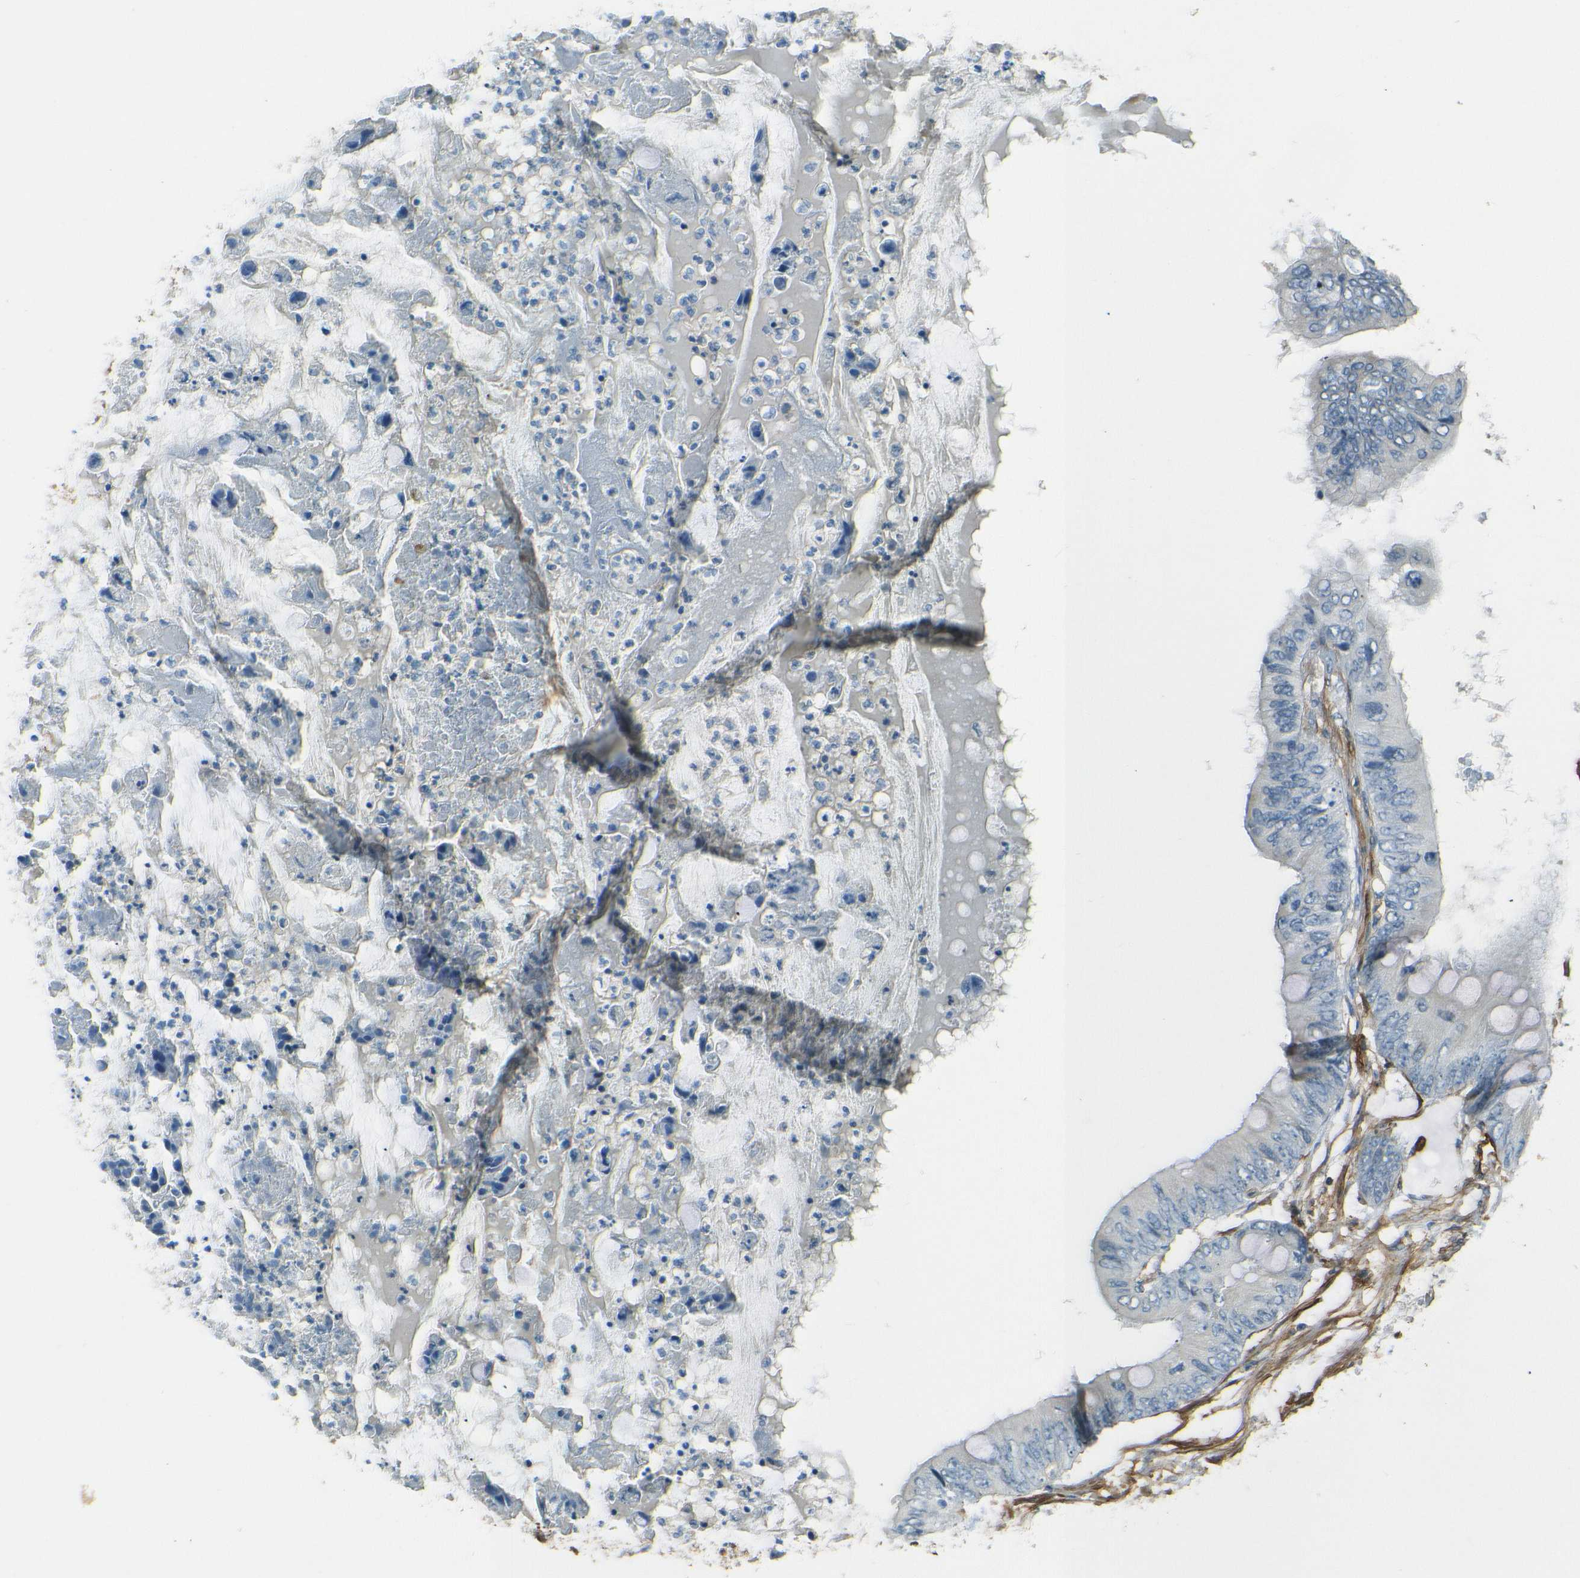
{"staining": {"intensity": "negative", "quantity": "none", "location": "none"}, "tissue": "colorectal cancer", "cell_type": "Tumor cells", "image_type": "cancer", "snomed": [{"axis": "morphology", "description": "Normal tissue, NOS"}, {"axis": "morphology", "description": "Adenocarcinoma, NOS"}, {"axis": "topography", "description": "Rectum"}, {"axis": "topography", "description": "Peripheral nerve tissue"}], "caption": "Immunohistochemical staining of human colorectal adenocarcinoma demonstrates no significant positivity in tumor cells.", "gene": "ENTPD1", "patient": {"sex": "female", "age": 77}}